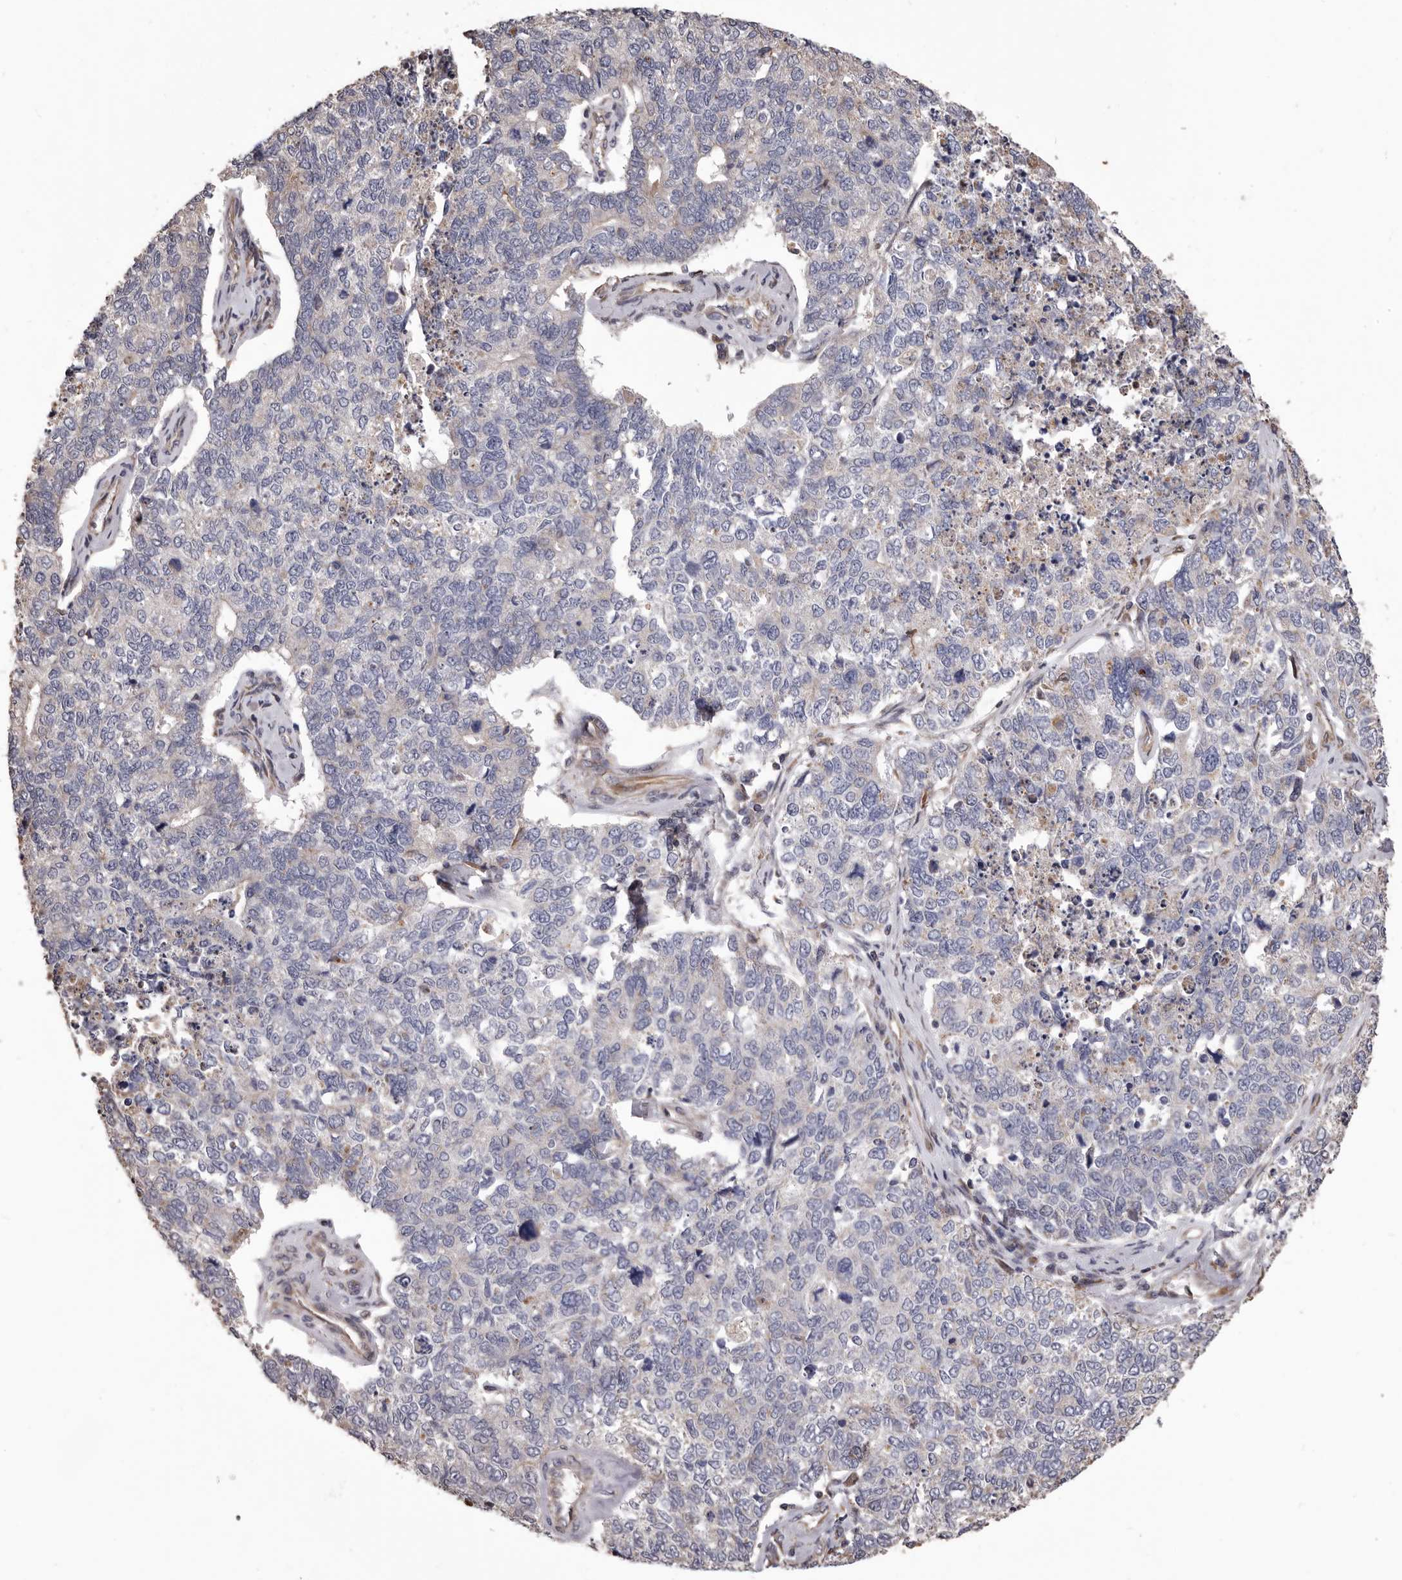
{"staining": {"intensity": "negative", "quantity": "none", "location": "none"}, "tissue": "cervical cancer", "cell_type": "Tumor cells", "image_type": "cancer", "snomed": [{"axis": "morphology", "description": "Squamous cell carcinoma, NOS"}, {"axis": "topography", "description": "Cervix"}], "caption": "There is no significant expression in tumor cells of squamous cell carcinoma (cervical).", "gene": "CEP104", "patient": {"sex": "female", "age": 63}}